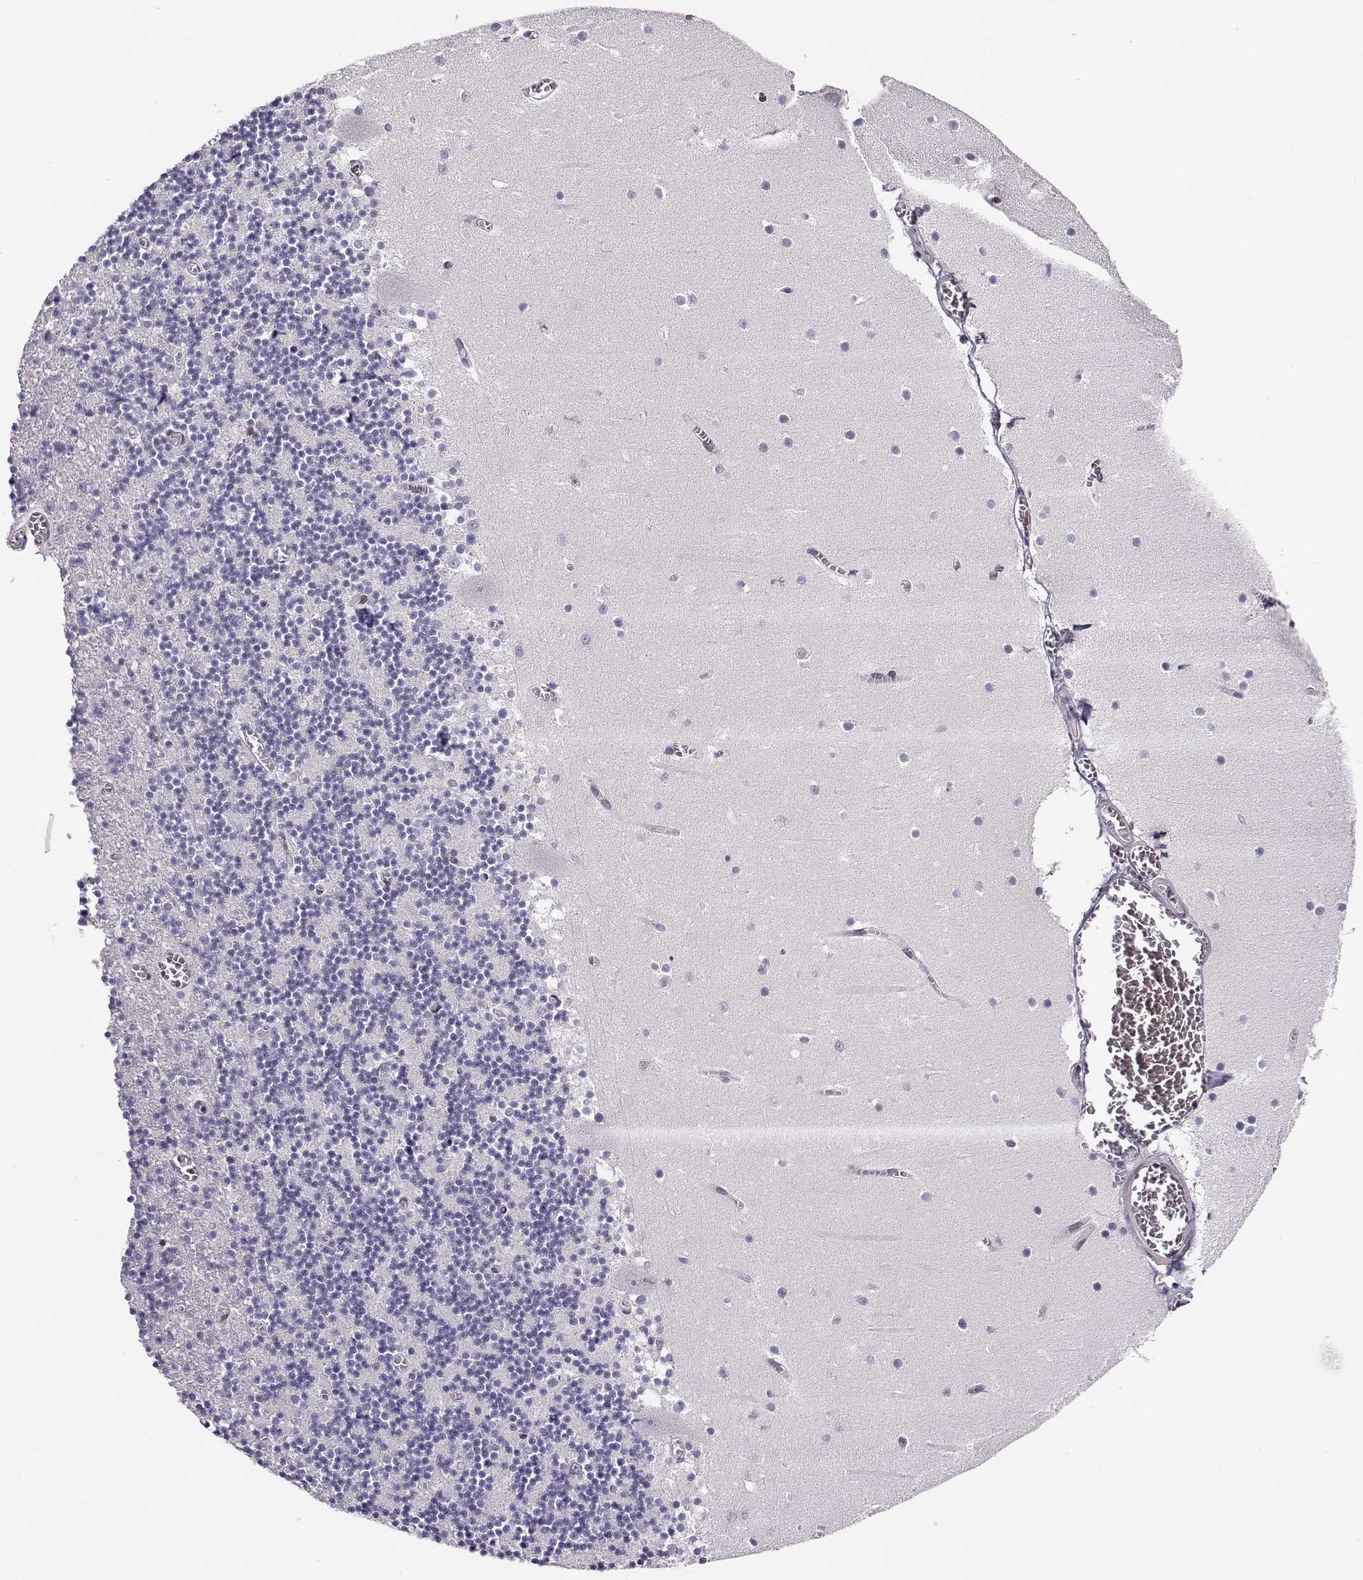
{"staining": {"intensity": "negative", "quantity": "none", "location": "none"}, "tissue": "cerebellum", "cell_type": "Cells in granular layer", "image_type": "normal", "snomed": [{"axis": "morphology", "description": "Normal tissue, NOS"}, {"axis": "topography", "description": "Cerebellum"}], "caption": "This is an immunohistochemistry photomicrograph of unremarkable human cerebellum. There is no positivity in cells in granular layer.", "gene": "CRX", "patient": {"sex": "female", "age": 28}}